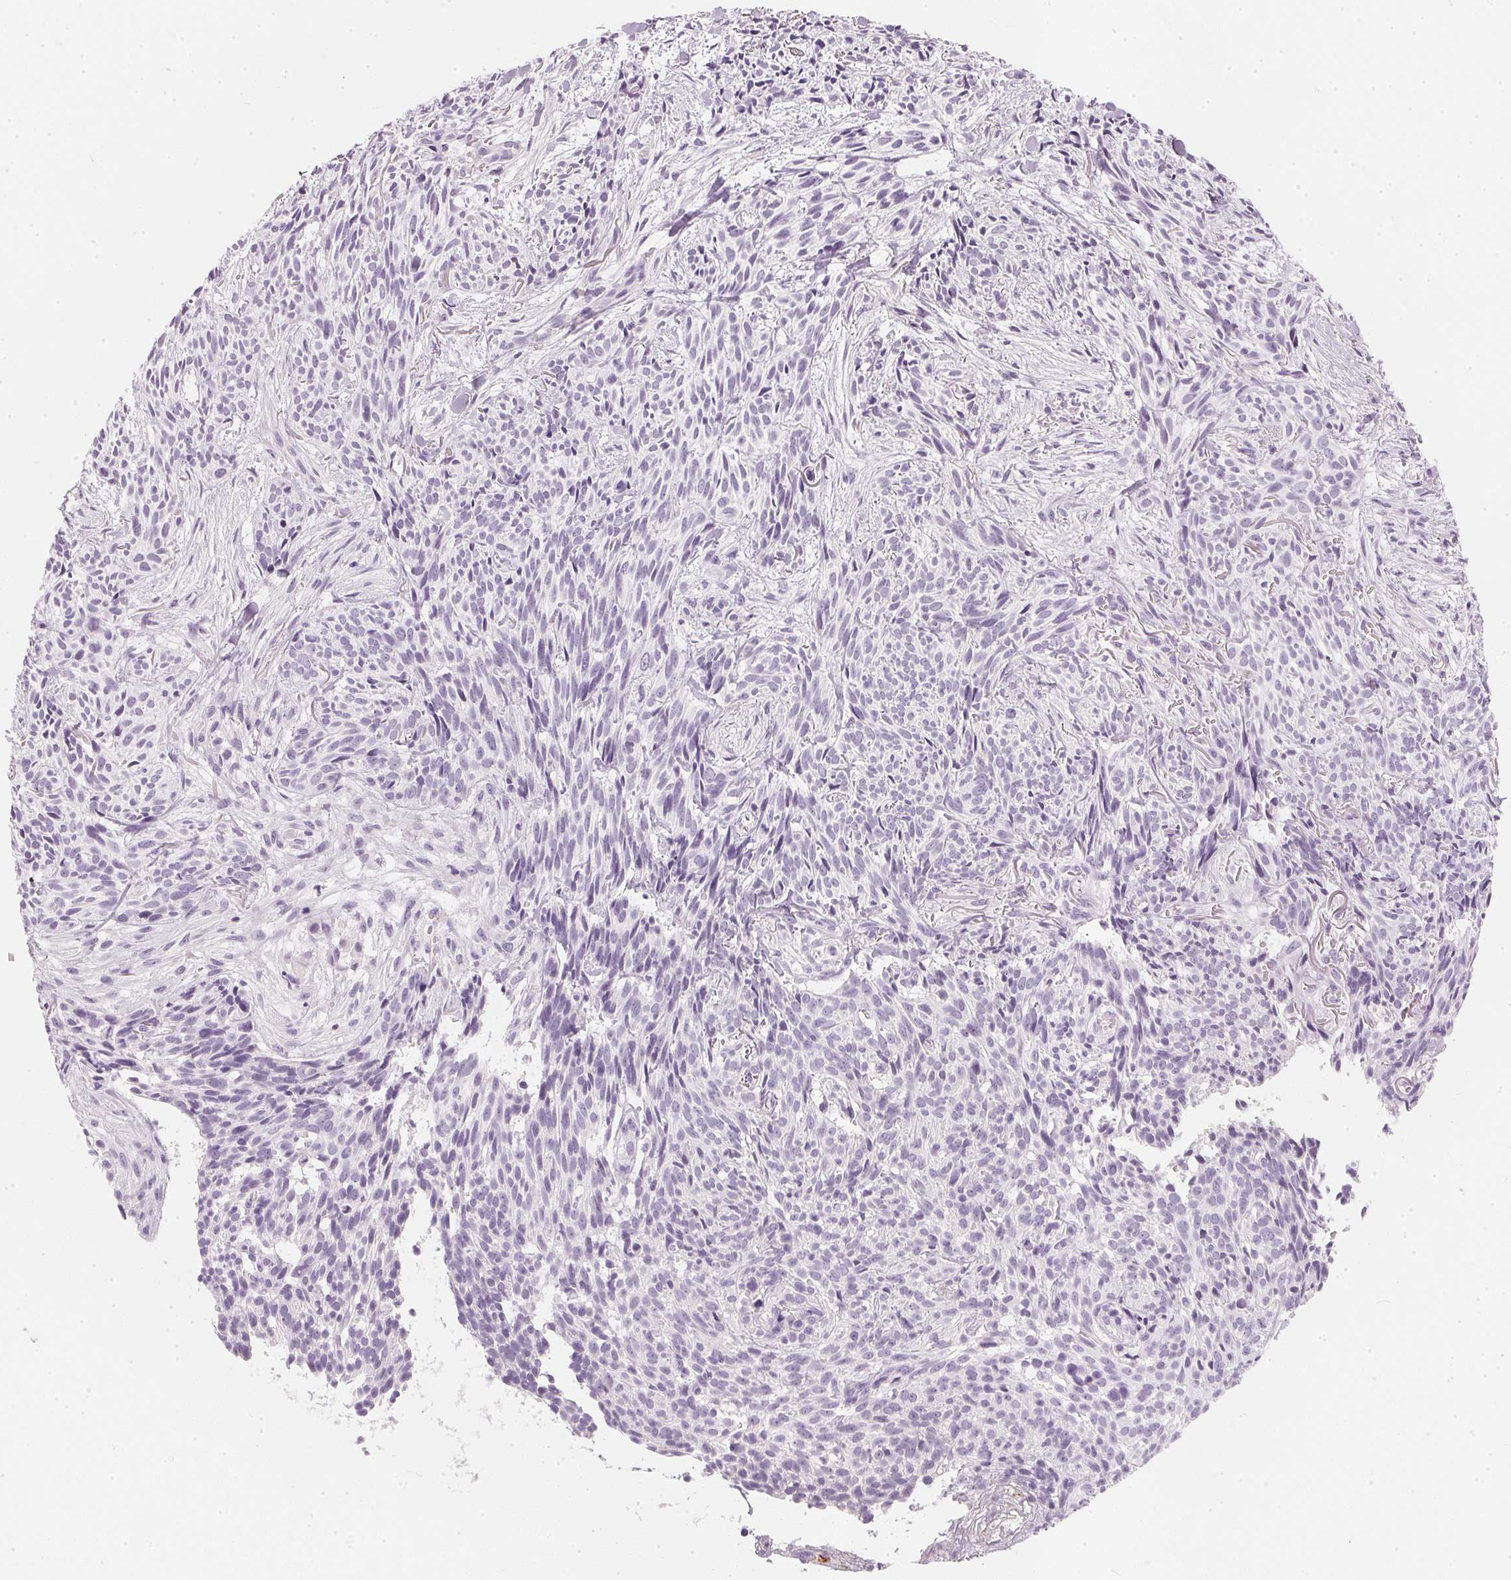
{"staining": {"intensity": "negative", "quantity": "none", "location": "none"}, "tissue": "skin cancer", "cell_type": "Tumor cells", "image_type": "cancer", "snomed": [{"axis": "morphology", "description": "Basal cell carcinoma"}, {"axis": "topography", "description": "Skin"}], "caption": "Tumor cells show no significant protein positivity in skin basal cell carcinoma.", "gene": "CHST4", "patient": {"sex": "male", "age": 71}}